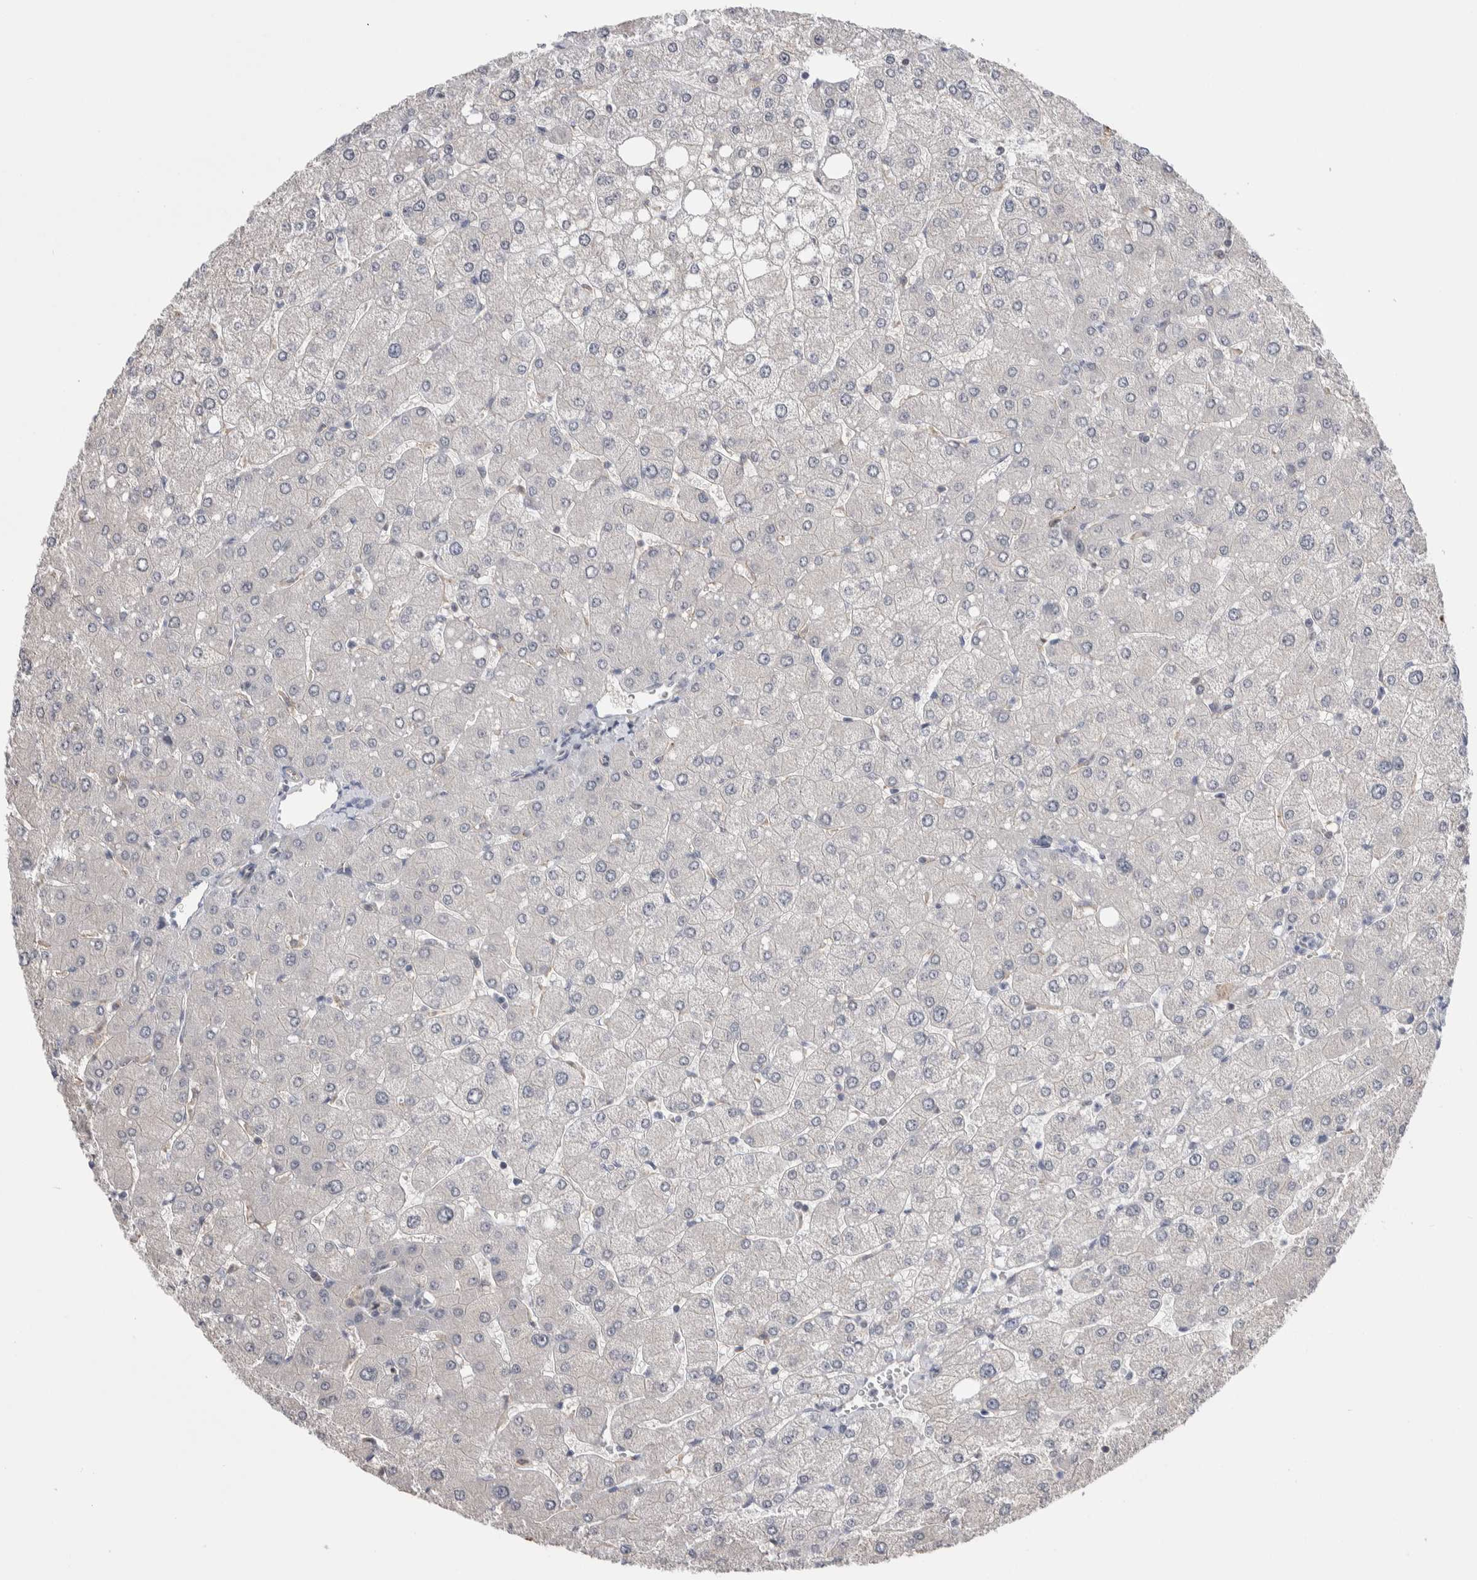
{"staining": {"intensity": "negative", "quantity": "none", "location": "none"}, "tissue": "liver", "cell_type": "Cholangiocytes", "image_type": "normal", "snomed": [{"axis": "morphology", "description": "Normal tissue, NOS"}, {"axis": "topography", "description": "Liver"}], "caption": "IHC of unremarkable human liver shows no expression in cholangiocytes.", "gene": "ZBTB49", "patient": {"sex": "male", "age": 55}}